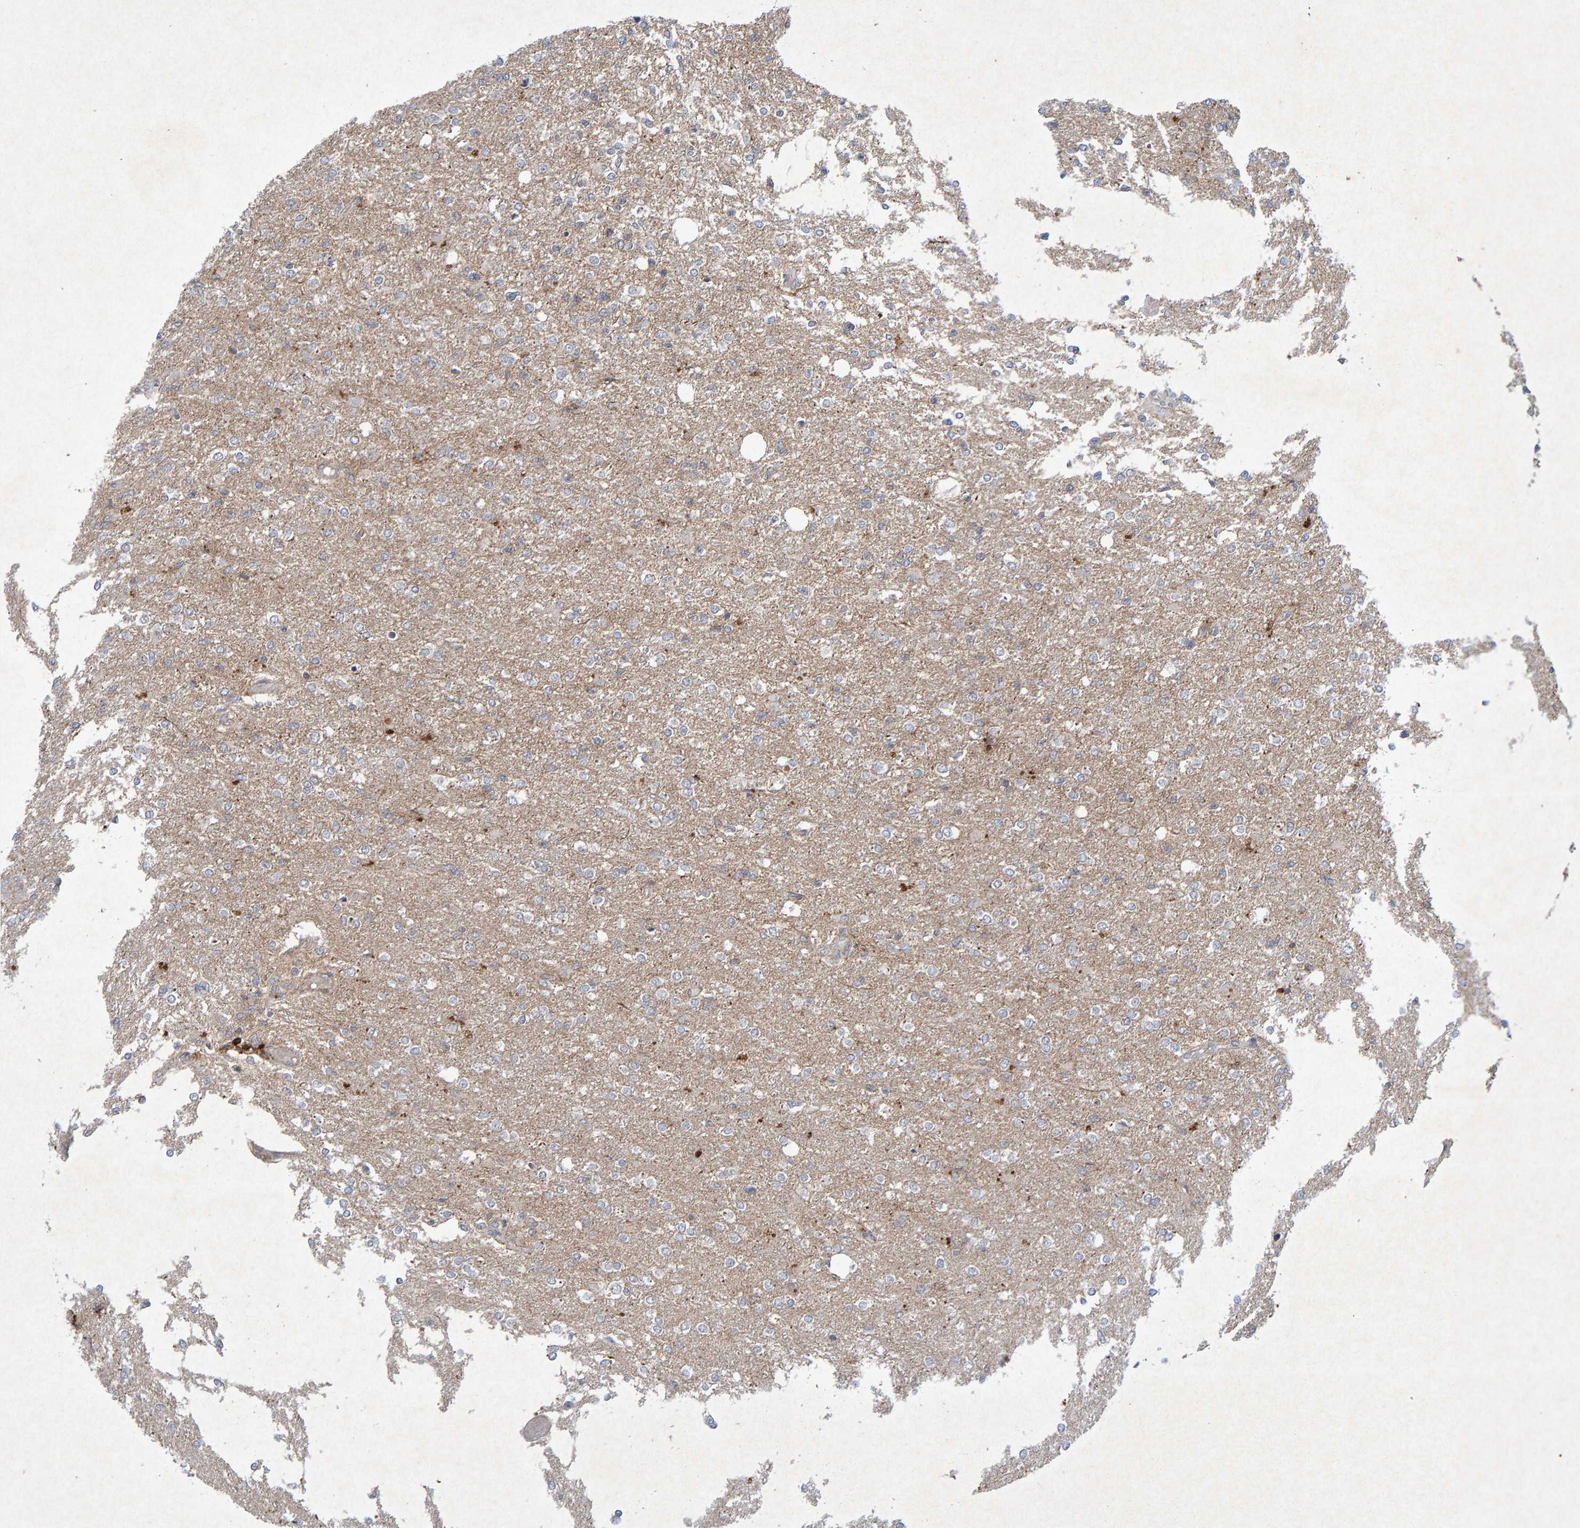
{"staining": {"intensity": "negative", "quantity": "none", "location": "none"}, "tissue": "glioma", "cell_type": "Tumor cells", "image_type": "cancer", "snomed": [{"axis": "morphology", "description": "Glioma, malignant, High grade"}, {"axis": "topography", "description": "Cerebral cortex"}], "caption": "Immunohistochemistry histopathology image of malignant glioma (high-grade) stained for a protein (brown), which displays no expression in tumor cells.", "gene": "CDH2", "patient": {"sex": "male", "age": 76}}